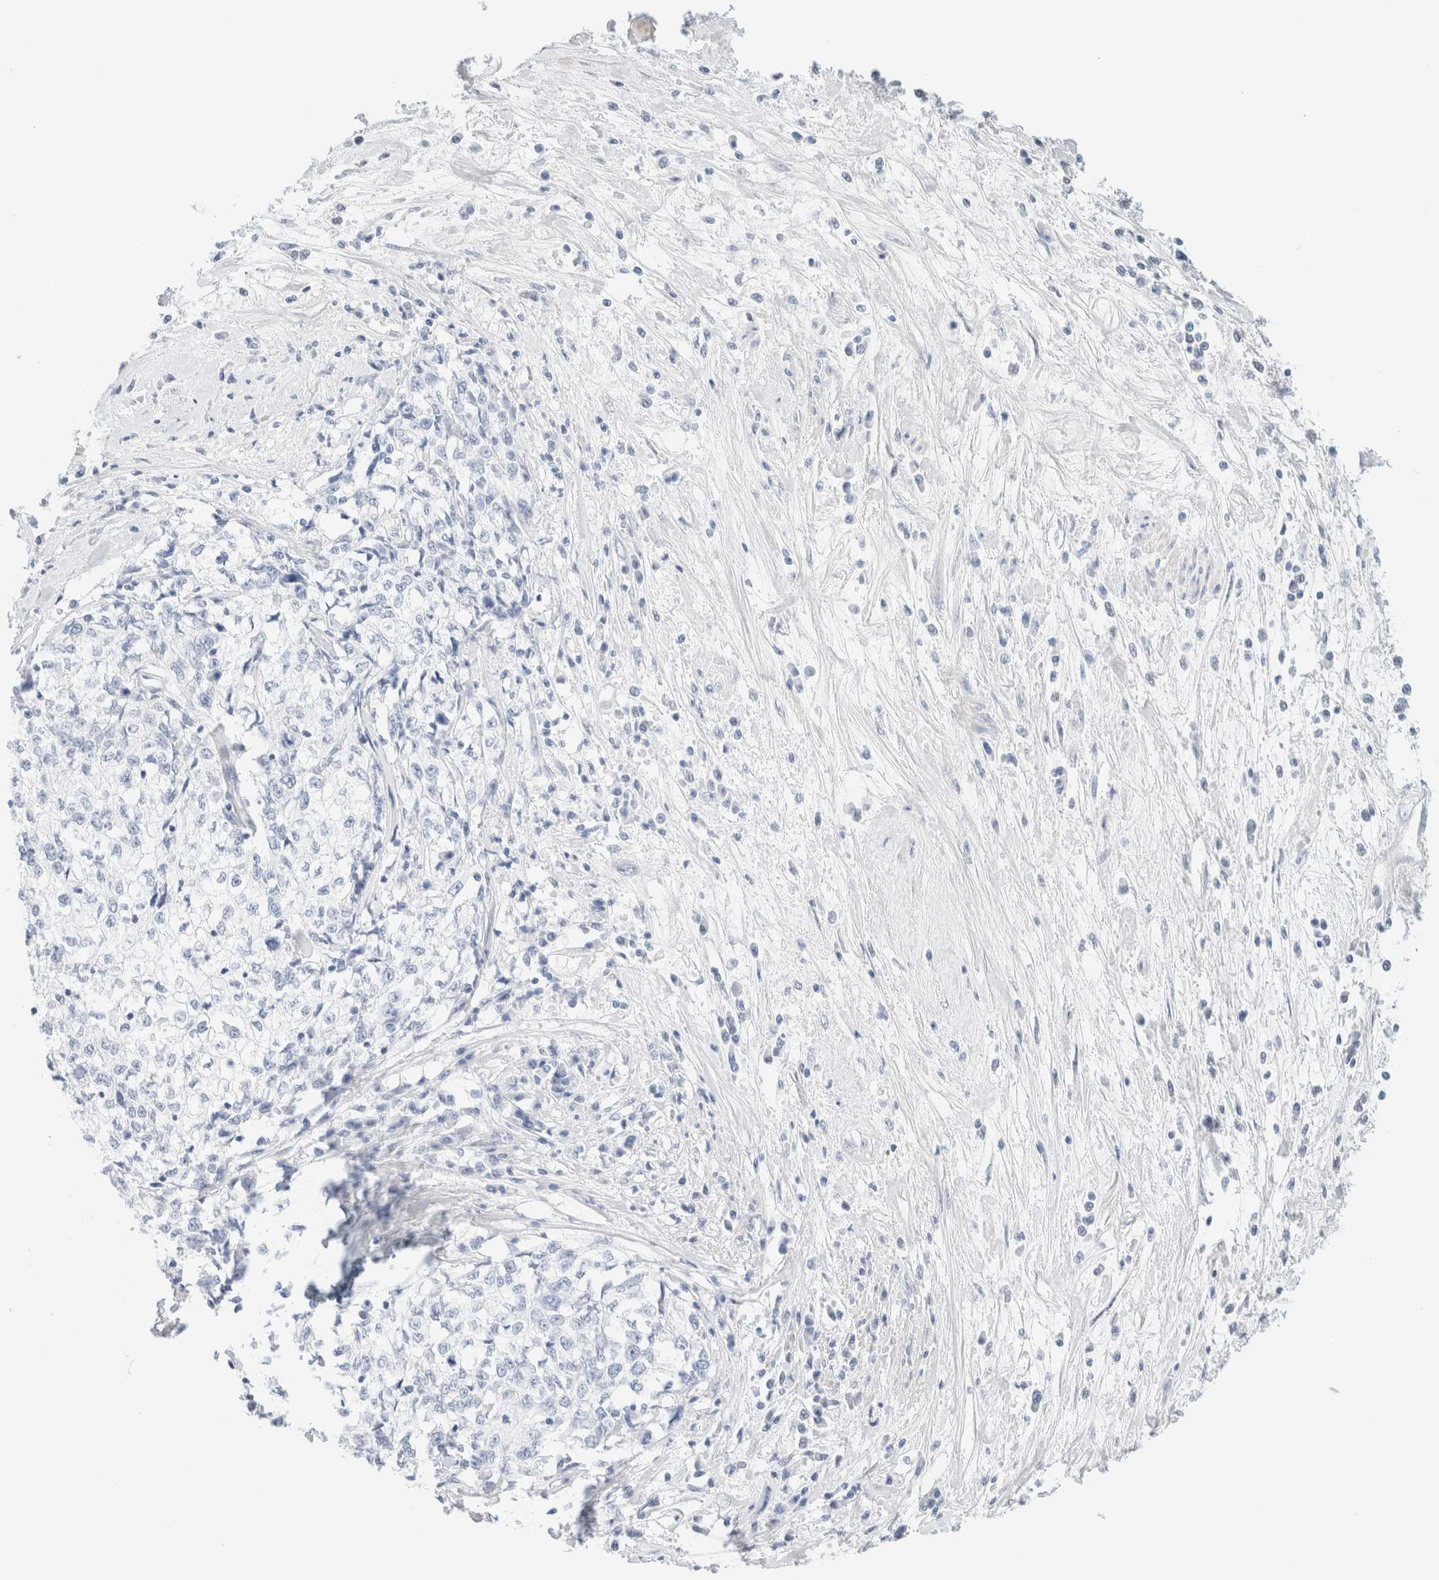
{"staining": {"intensity": "negative", "quantity": "none", "location": "none"}, "tissue": "cervical cancer", "cell_type": "Tumor cells", "image_type": "cancer", "snomed": [{"axis": "morphology", "description": "Squamous cell carcinoma, NOS"}, {"axis": "topography", "description": "Cervix"}], "caption": "DAB (3,3'-diaminobenzidine) immunohistochemical staining of squamous cell carcinoma (cervical) reveals no significant expression in tumor cells.", "gene": "DPYS", "patient": {"sex": "female", "age": 57}}